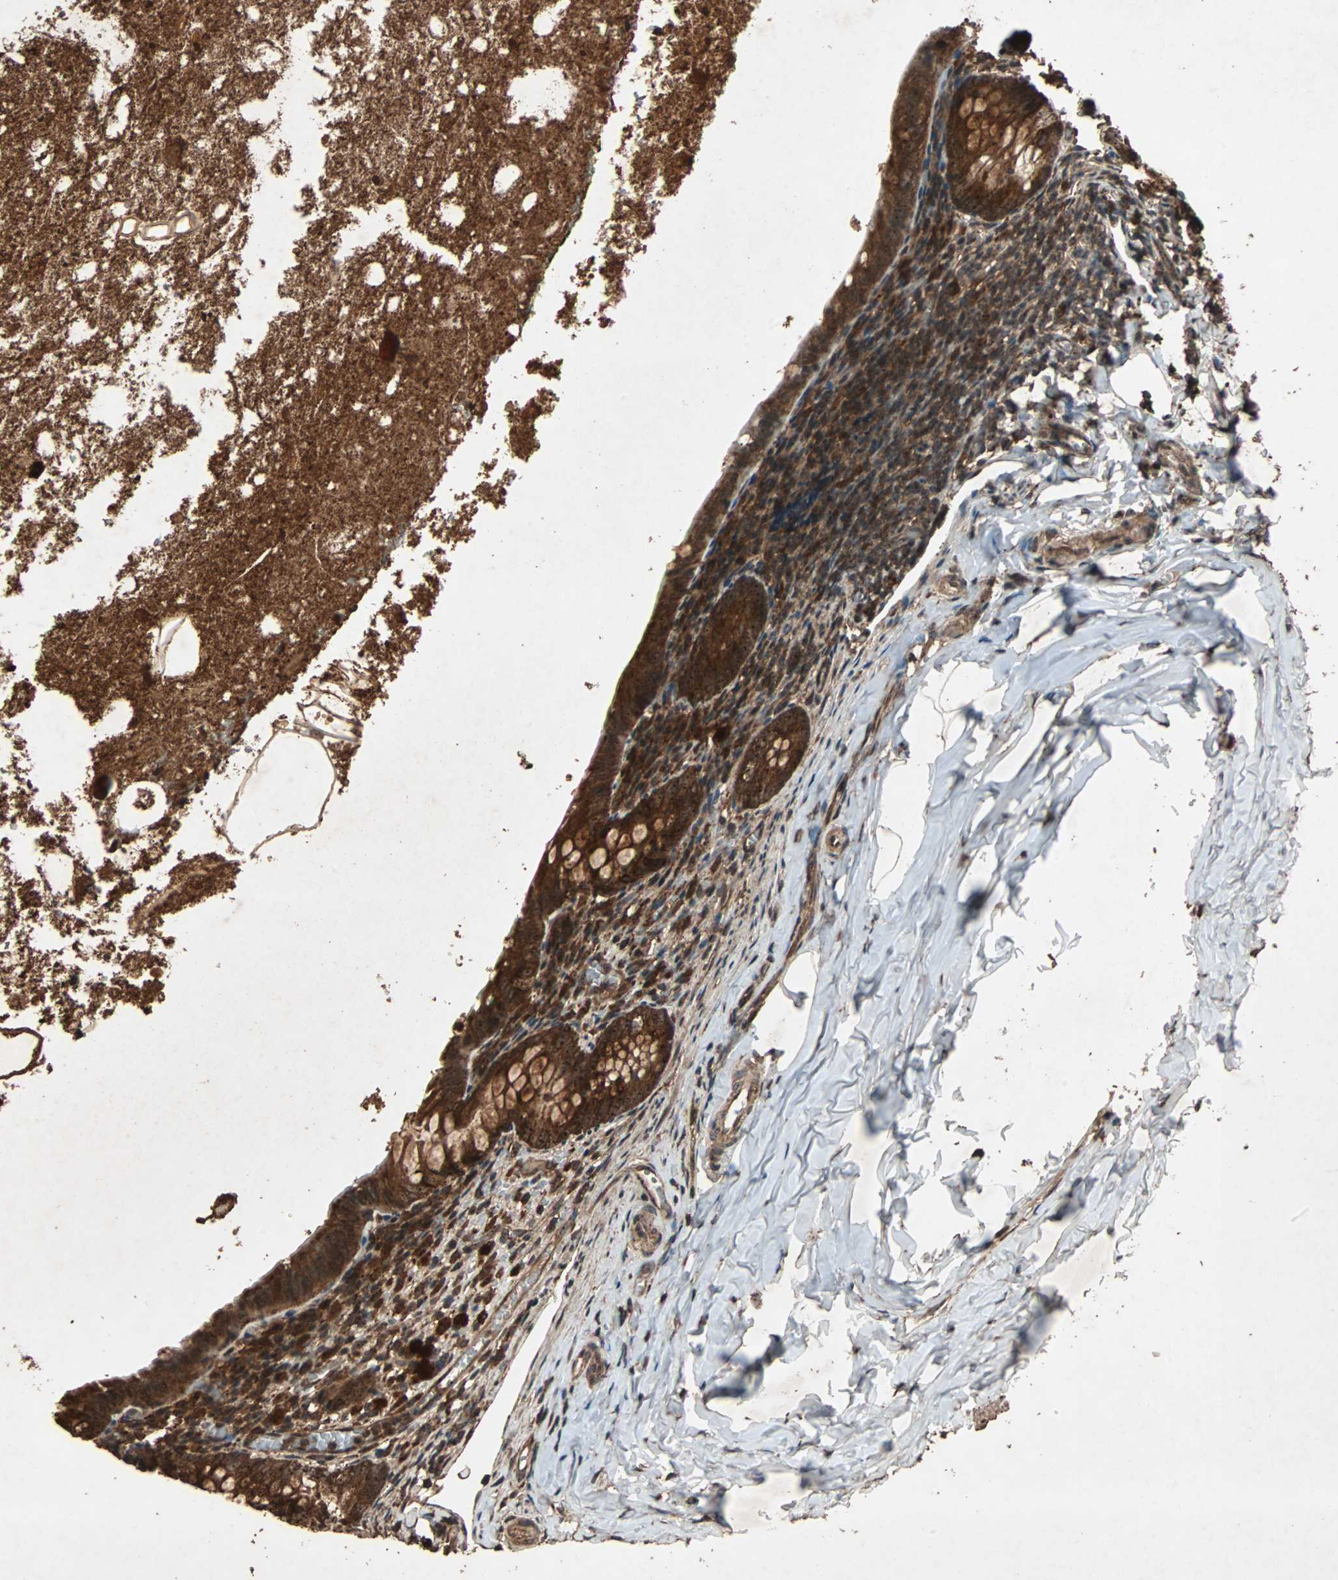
{"staining": {"intensity": "strong", "quantity": ">75%", "location": "cytoplasmic/membranous,nuclear"}, "tissue": "appendix", "cell_type": "Glandular cells", "image_type": "normal", "snomed": [{"axis": "morphology", "description": "Normal tissue, NOS"}, {"axis": "topography", "description": "Appendix"}], "caption": "Immunohistochemical staining of benign human appendix exhibits high levels of strong cytoplasmic/membranous,nuclear expression in about >75% of glandular cells.", "gene": "LAMTOR5", "patient": {"sex": "female", "age": 10}}